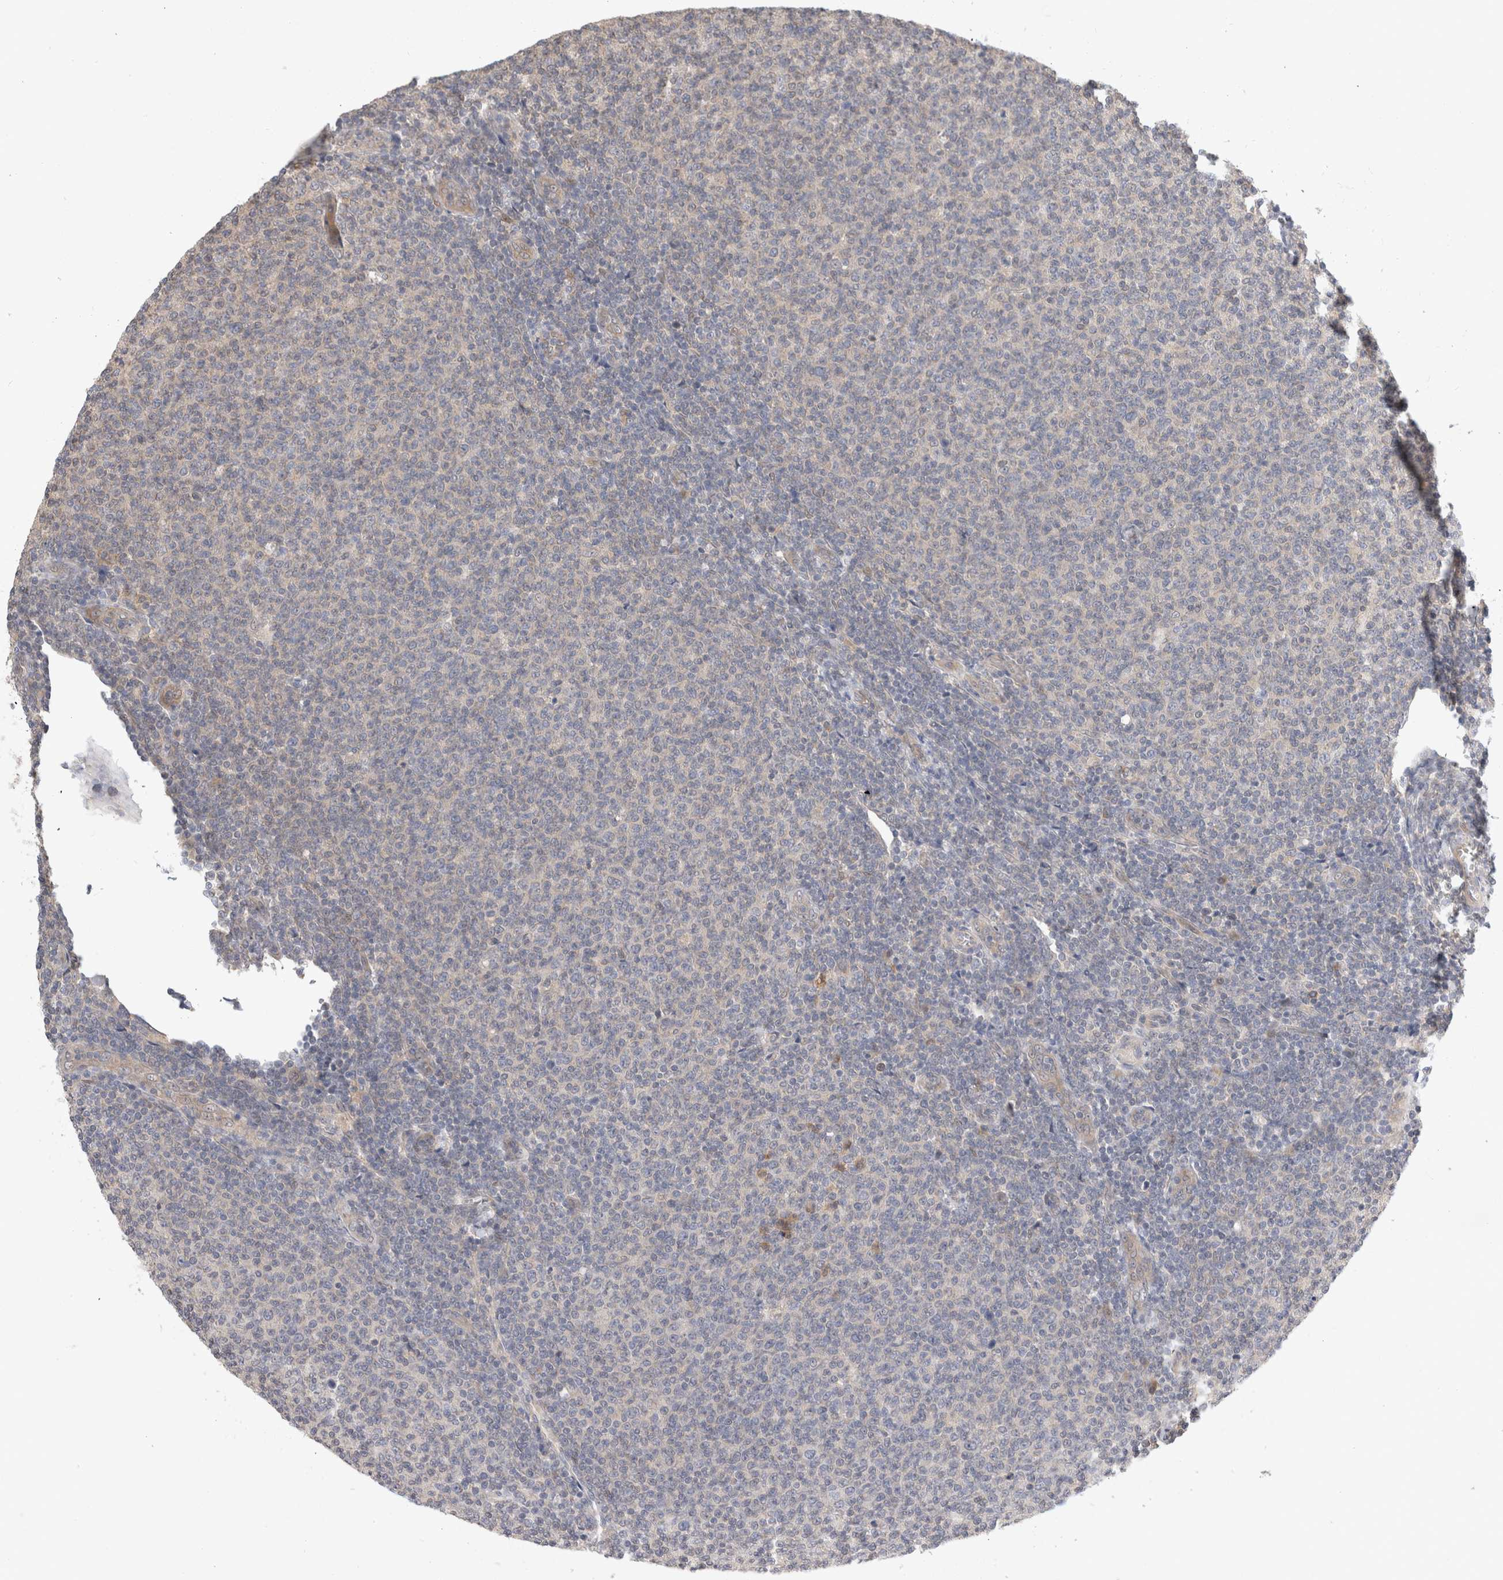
{"staining": {"intensity": "negative", "quantity": "none", "location": "none"}, "tissue": "lymphoma", "cell_type": "Tumor cells", "image_type": "cancer", "snomed": [{"axis": "morphology", "description": "Malignant lymphoma, non-Hodgkin's type, Low grade"}, {"axis": "topography", "description": "Lymph node"}], "caption": "This is a photomicrograph of immunohistochemistry (IHC) staining of lymphoma, which shows no expression in tumor cells.", "gene": "PGM1", "patient": {"sex": "male", "age": 66}}